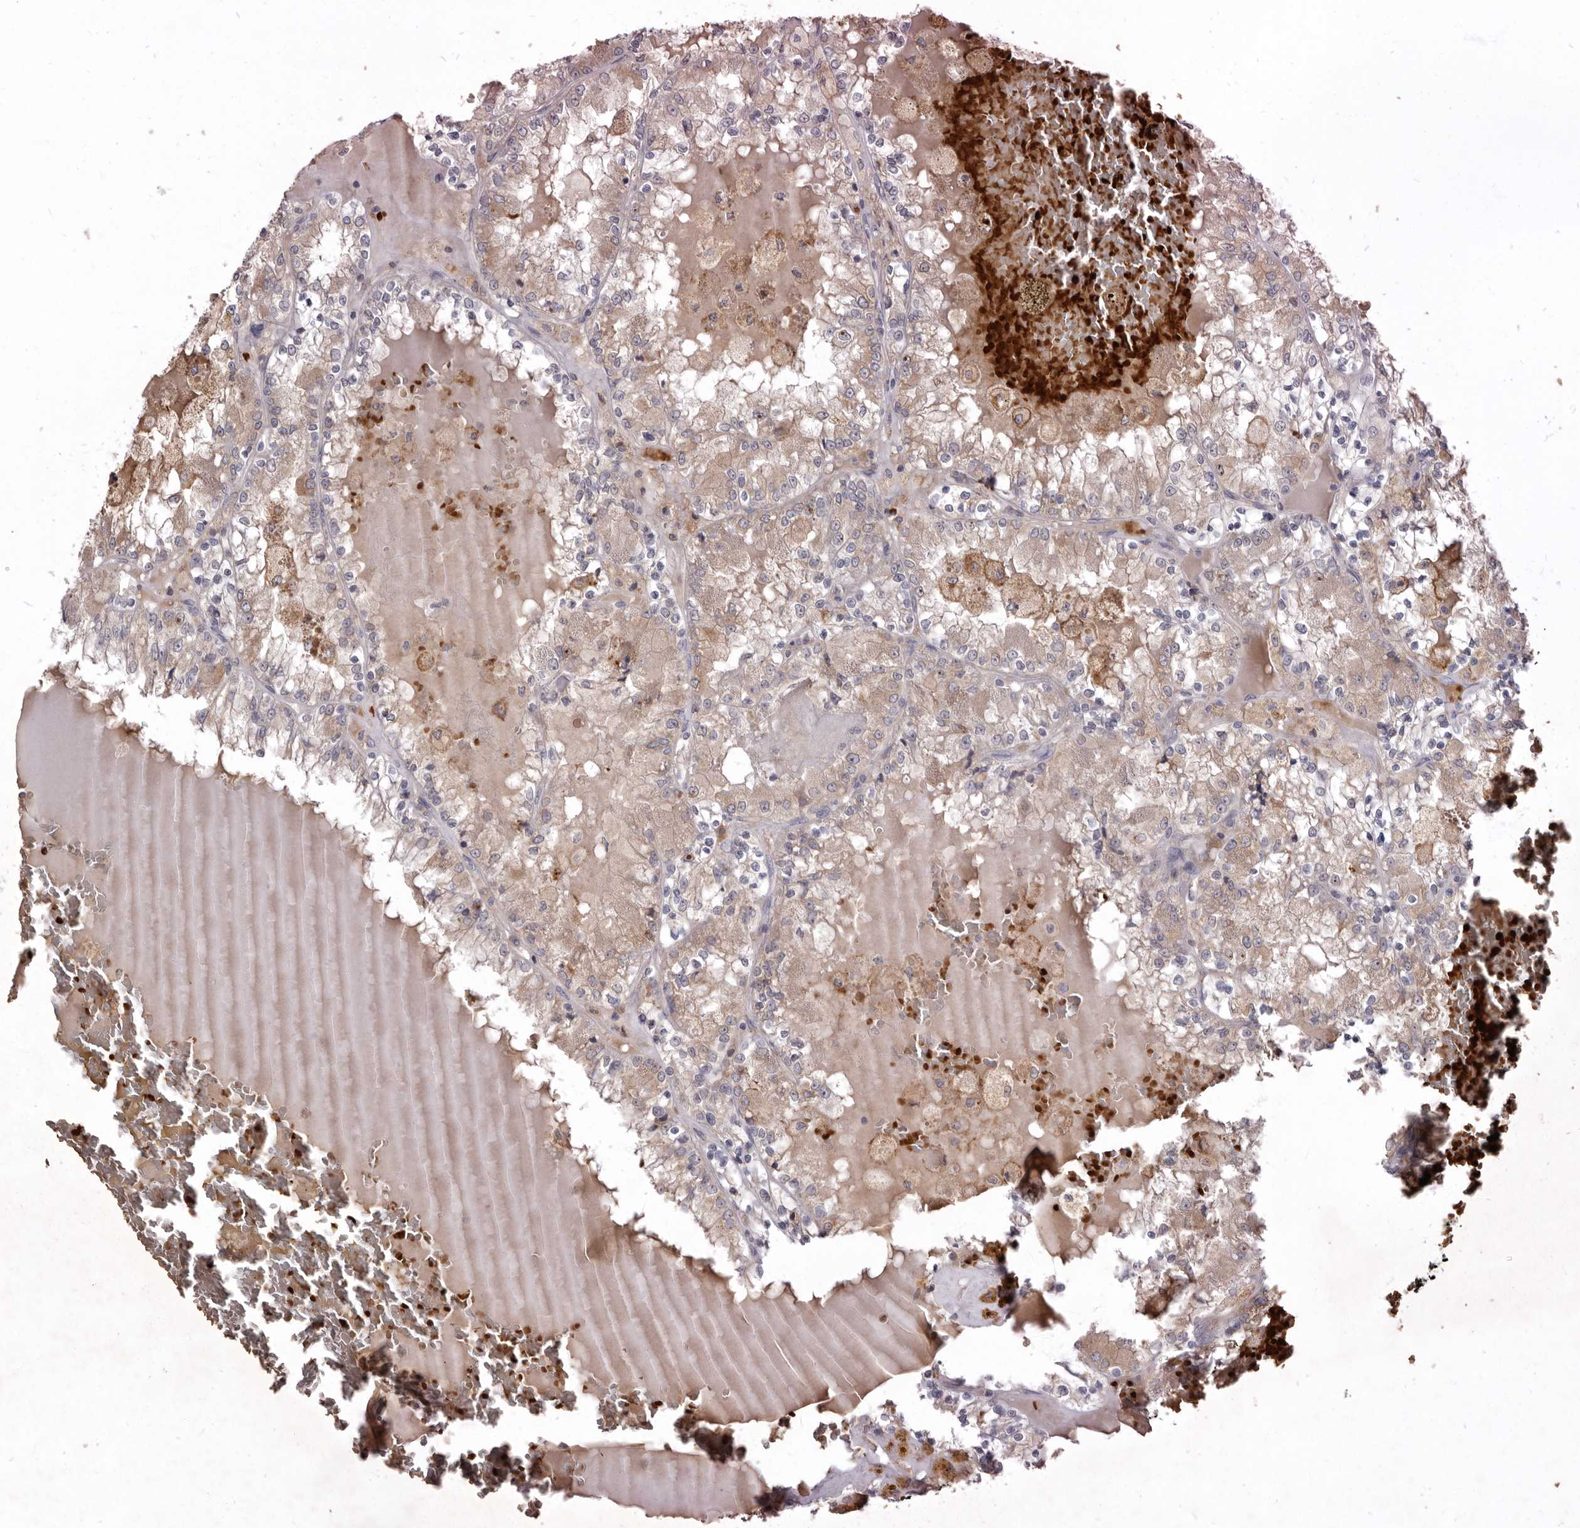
{"staining": {"intensity": "weak", "quantity": "25%-75%", "location": "cytoplasmic/membranous"}, "tissue": "renal cancer", "cell_type": "Tumor cells", "image_type": "cancer", "snomed": [{"axis": "morphology", "description": "Adenocarcinoma, NOS"}, {"axis": "topography", "description": "Kidney"}], "caption": "This is a micrograph of immunohistochemistry (IHC) staining of renal cancer (adenocarcinoma), which shows weak positivity in the cytoplasmic/membranous of tumor cells.", "gene": "NENF", "patient": {"sex": "female", "age": 56}}